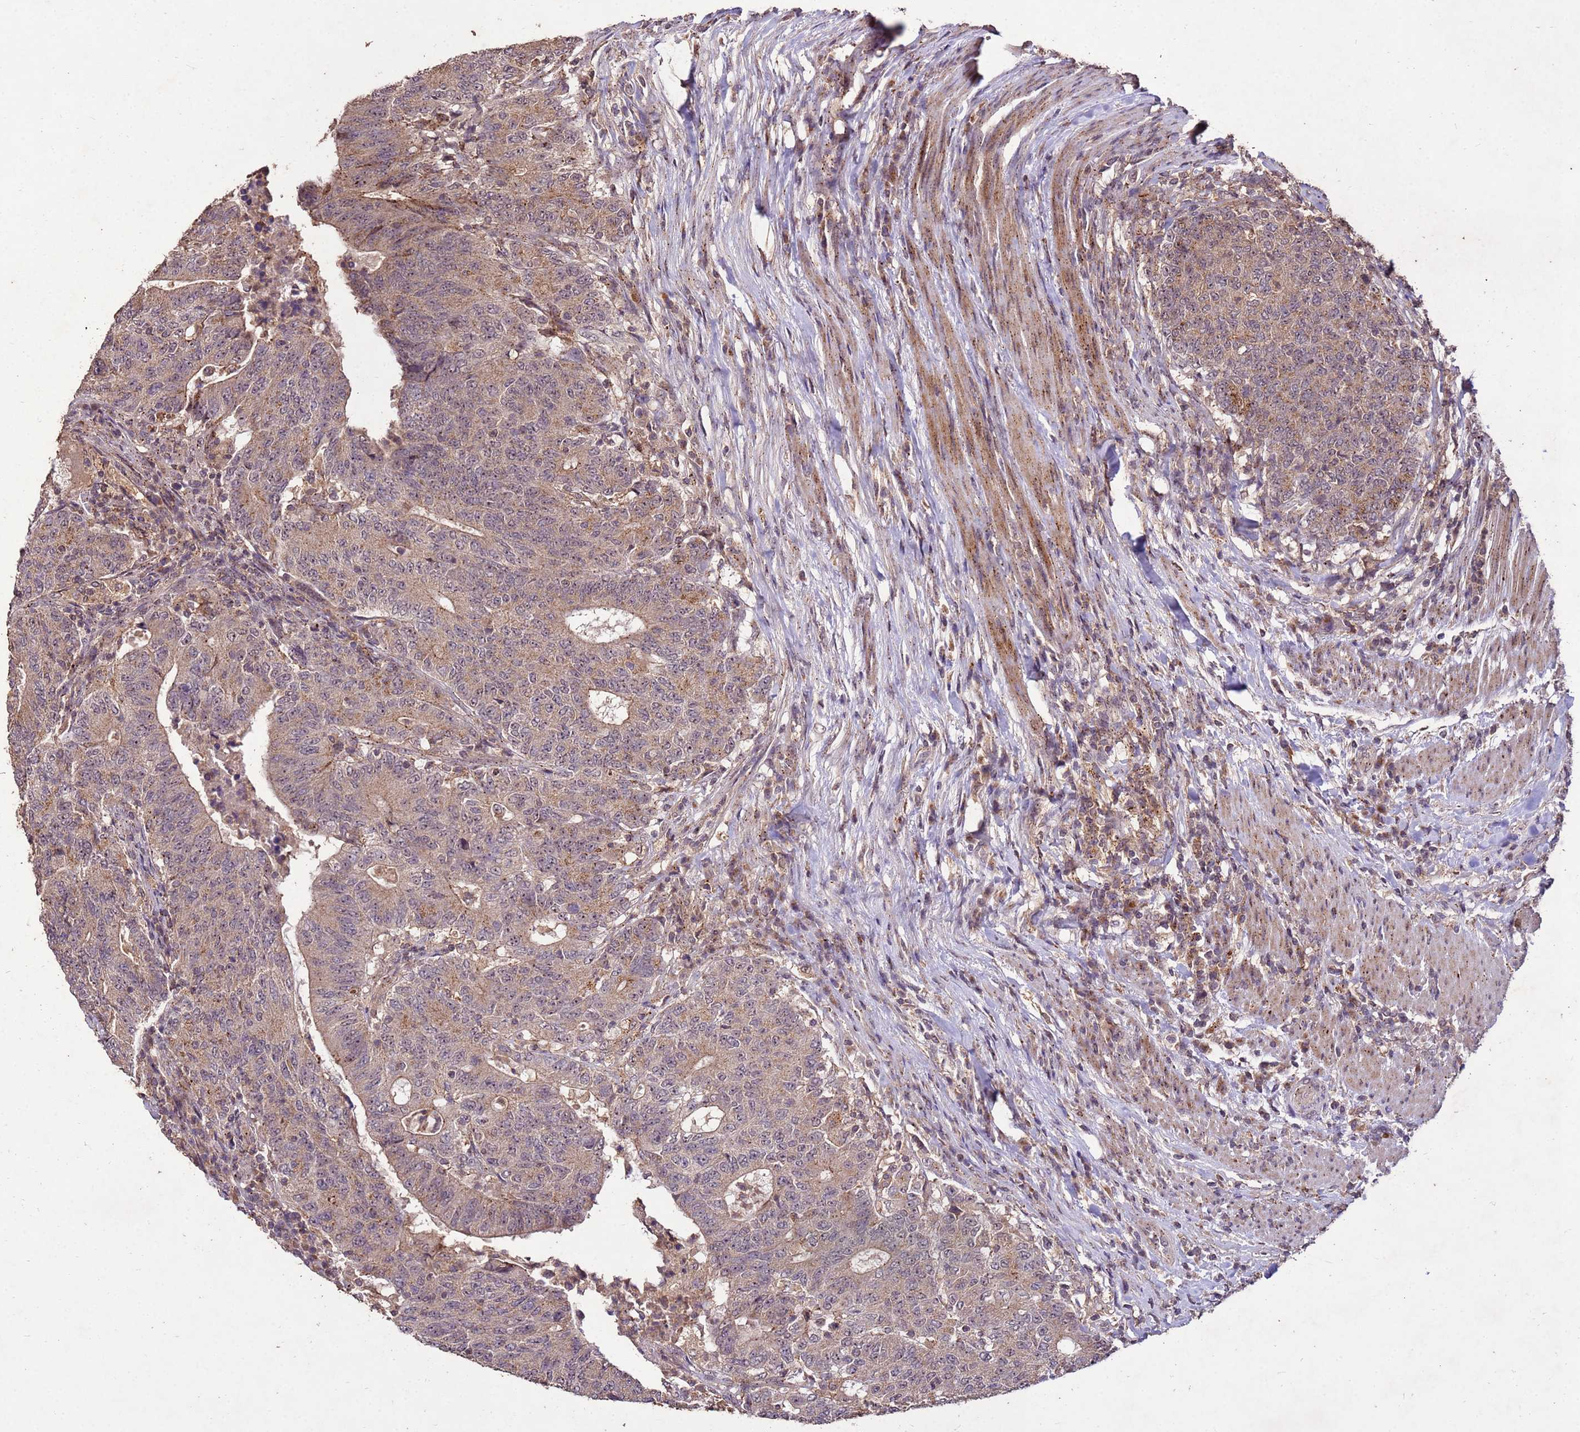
{"staining": {"intensity": "weak", "quantity": ">75%", "location": "cytoplasmic/membranous"}, "tissue": "colorectal cancer", "cell_type": "Tumor cells", "image_type": "cancer", "snomed": [{"axis": "morphology", "description": "Adenocarcinoma, NOS"}, {"axis": "topography", "description": "Colon"}], "caption": "Colorectal adenocarcinoma was stained to show a protein in brown. There is low levels of weak cytoplasmic/membranous expression in about >75% of tumor cells. Using DAB (brown) and hematoxylin (blue) stains, captured at high magnification using brightfield microscopy.", "gene": "TOR4A", "patient": {"sex": "female", "age": 75}}